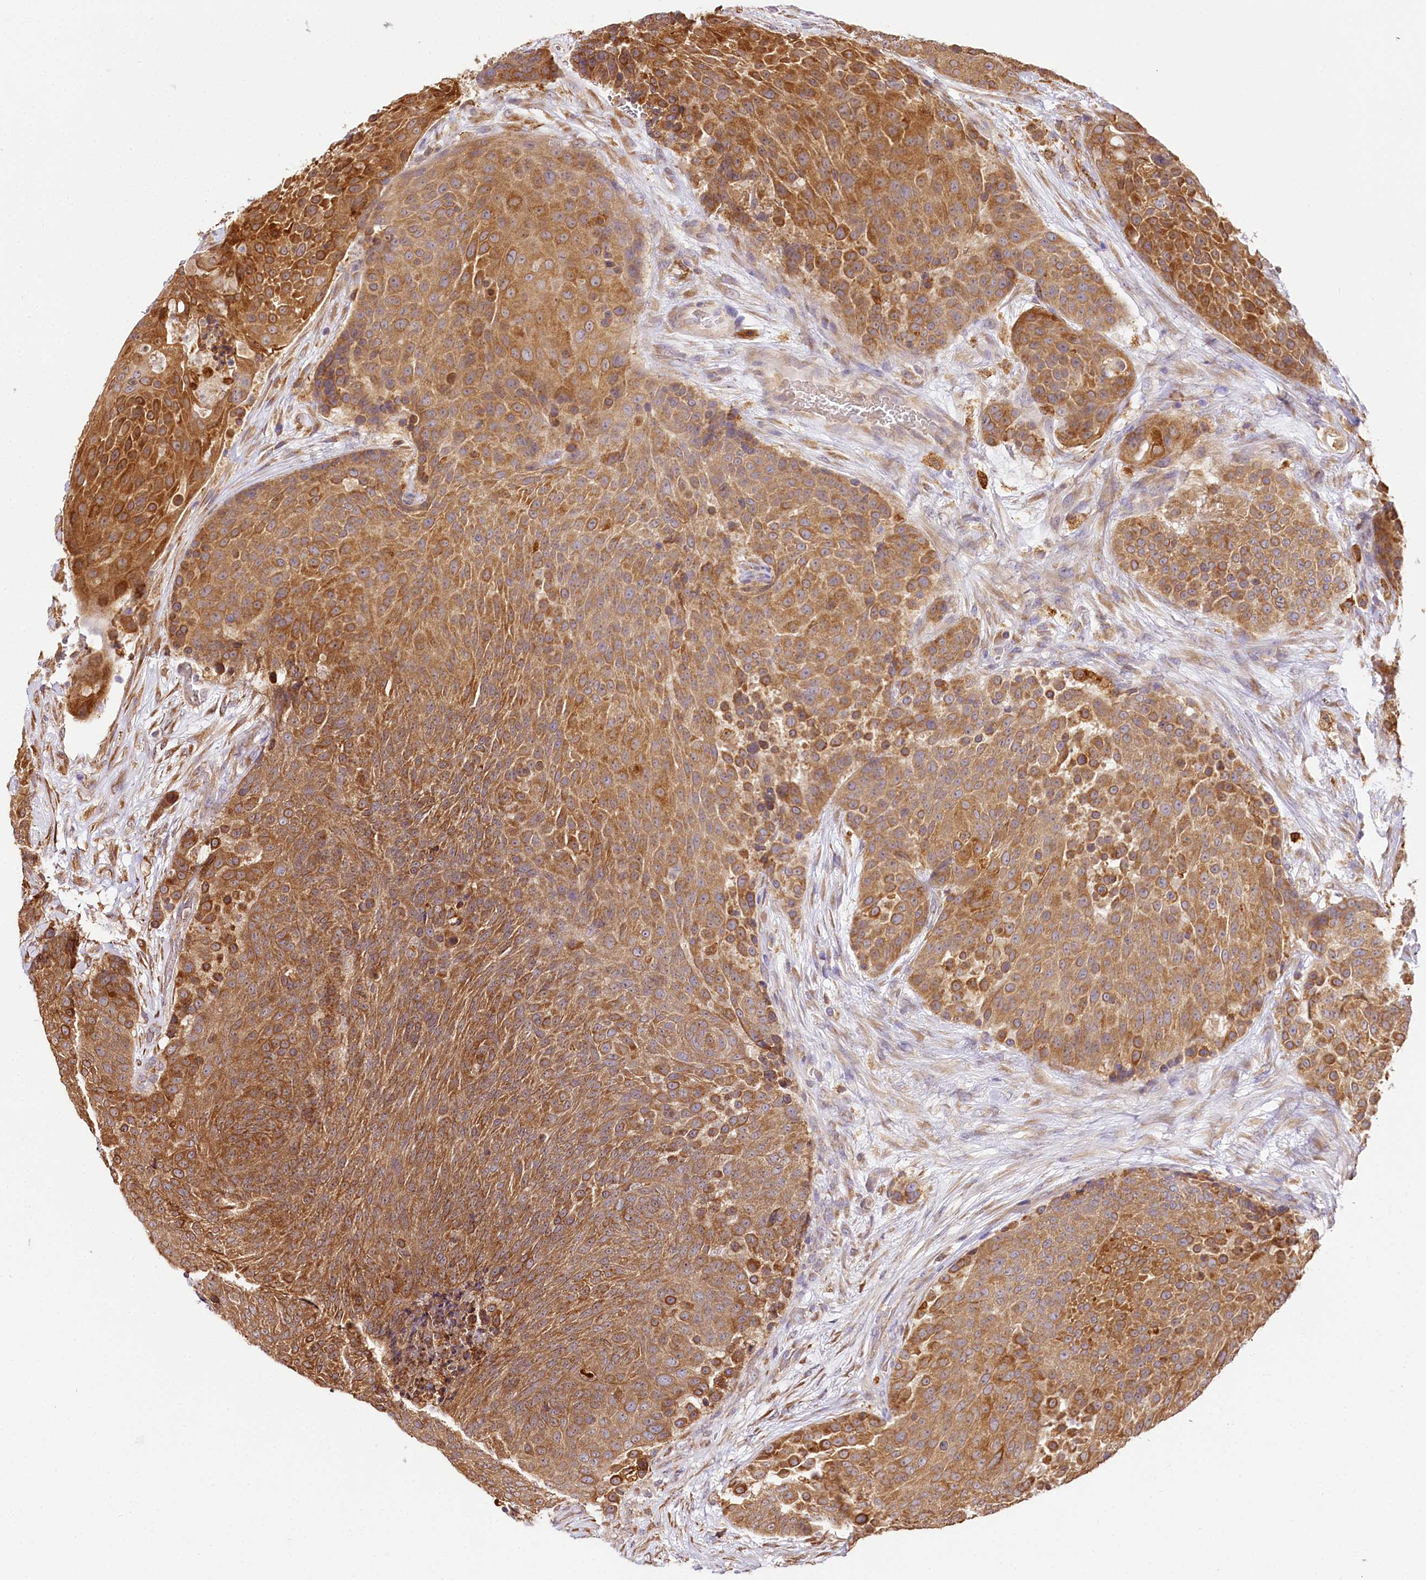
{"staining": {"intensity": "moderate", "quantity": ">75%", "location": "cytoplasmic/membranous"}, "tissue": "urothelial cancer", "cell_type": "Tumor cells", "image_type": "cancer", "snomed": [{"axis": "morphology", "description": "Urothelial carcinoma, High grade"}, {"axis": "topography", "description": "Urinary bladder"}], "caption": "IHC micrograph of human urothelial cancer stained for a protein (brown), which demonstrates medium levels of moderate cytoplasmic/membranous expression in approximately >75% of tumor cells.", "gene": "PPIP5K2", "patient": {"sex": "female", "age": 63}}